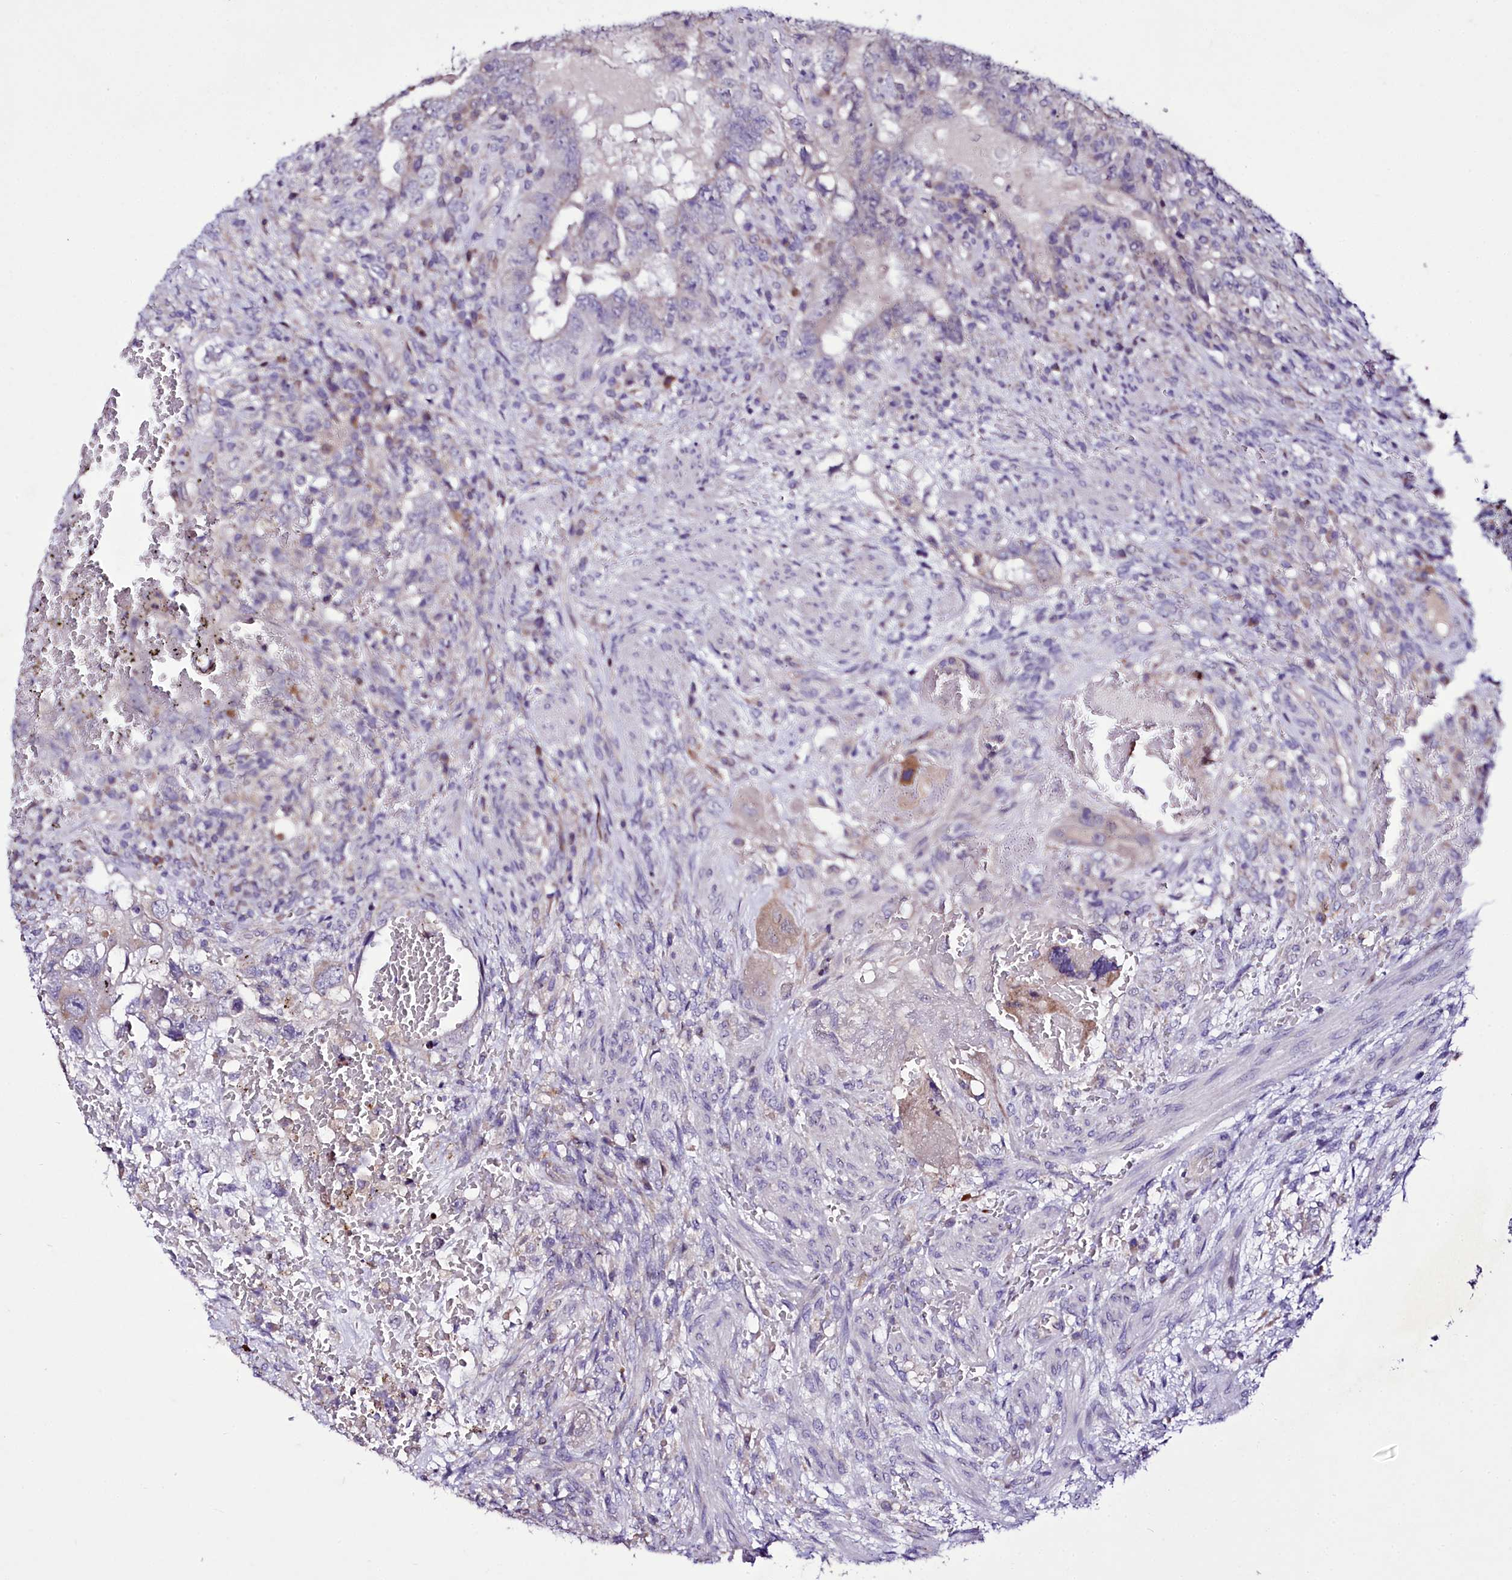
{"staining": {"intensity": "negative", "quantity": "none", "location": "none"}, "tissue": "testis cancer", "cell_type": "Tumor cells", "image_type": "cancer", "snomed": [{"axis": "morphology", "description": "Carcinoma, Embryonal, NOS"}, {"axis": "topography", "description": "Testis"}], "caption": "This is a histopathology image of IHC staining of testis cancer, which shows no staining in tumor cells. Brightfield microscopy of immunohistochemistry (IHC) stained with DAB (brown) and hematoxylin (blue), captured at high magnification.", "gene": "ZC3H12C", "patient": {"sex": "male", "age": 26}}